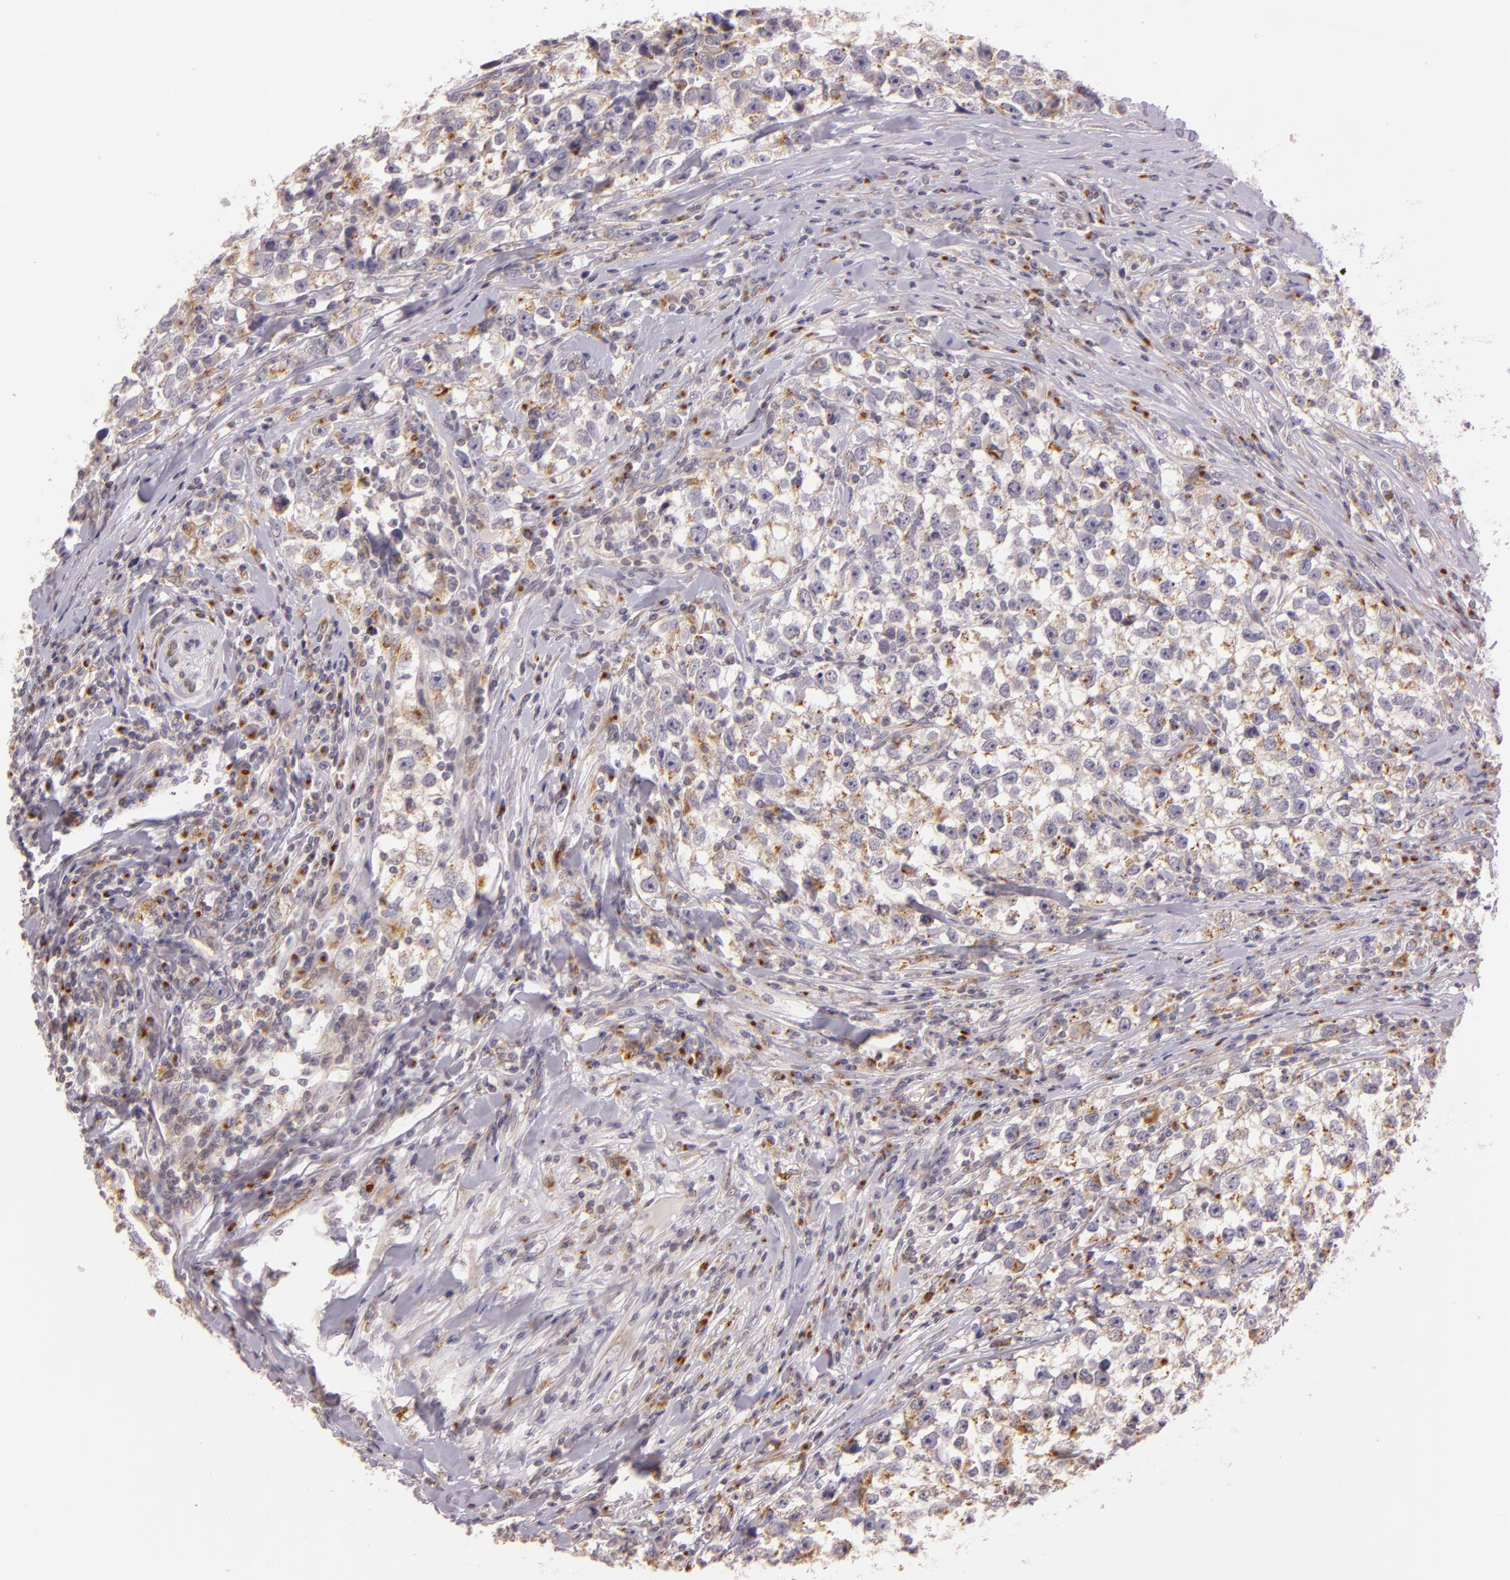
{"staining": {"intensity": "weak", "quantity": ">75%", "location": "cytoplasmic/membranous"}, "tissue": "testis cancer", "cell_type": "Tumor cells", "image_type": "cancer", "snomed": [{"axis": "morphology", "description": "Seminoma, NOS"}, {"axis": "morphology", "description": "Carcinoma, Embryonal, NOS"}, {"axis": "topography", "description": "Testis"}], "caption": "Seminoma (testis) tissue shows weak cytoplasmic/membranous expression in approximately >75% of tumor cells", "gene": "LGMN", "patient": {"sex": "male", "age": 30}}